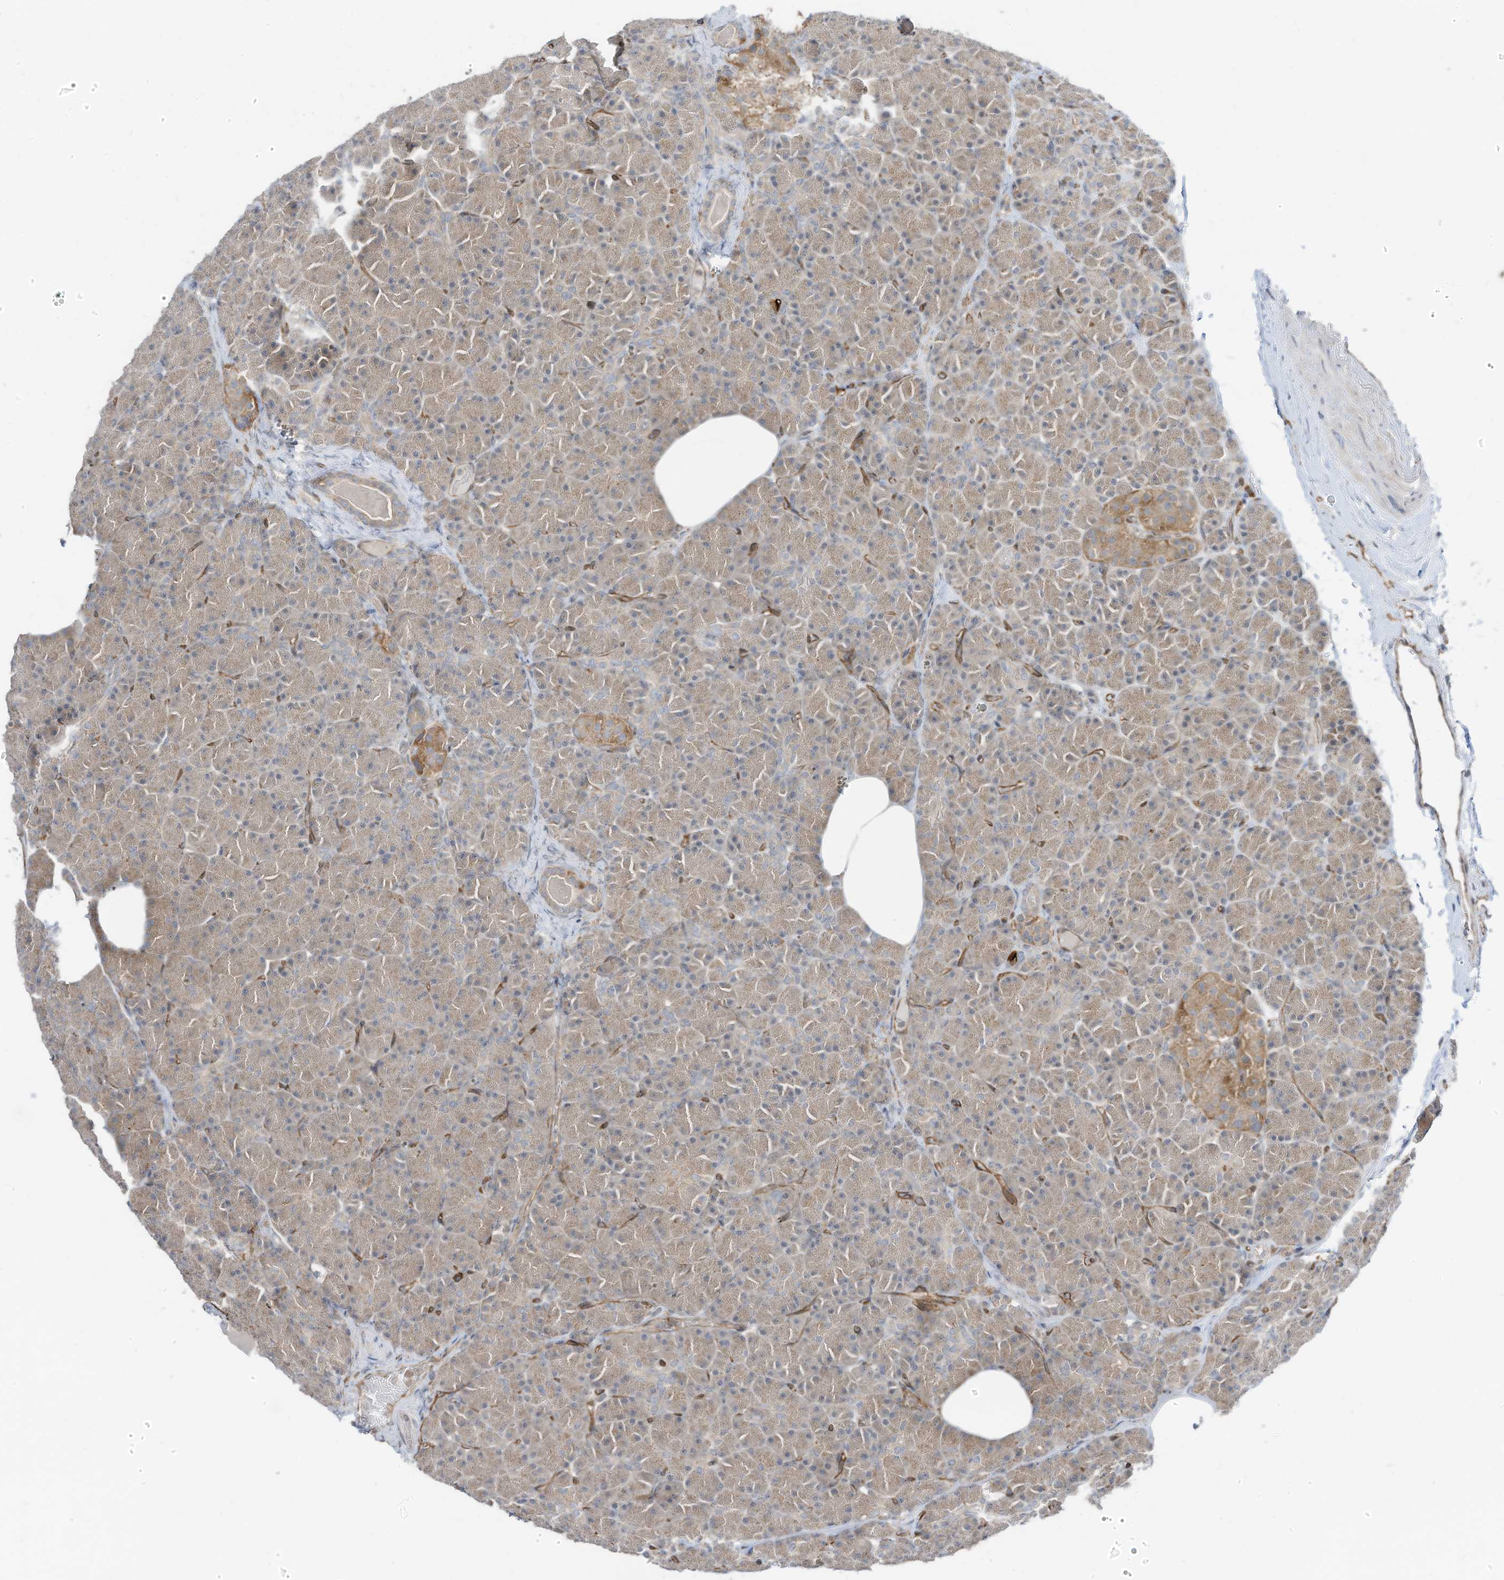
{"staining": {"intensity": "weak", "quantity": ">75%", "location": "cytoplasmic/membranous"}, "tissue": "pancreas", "cell_type": "Exocrine glandular cells", "image_type": "normal", "snomed": [{"axis": "morphology", "description": "Normal tissue, NOS"}, {"axis": "topography", "description": "Pancreas"}], "caption": "IHC of normal human pancreas shows low levels of weak cytoplasmic/membranous staining in about >75% of exocrine glandular cells.", "gene": "DZIP3", "patient": {"sex": "female", "age": 43}}